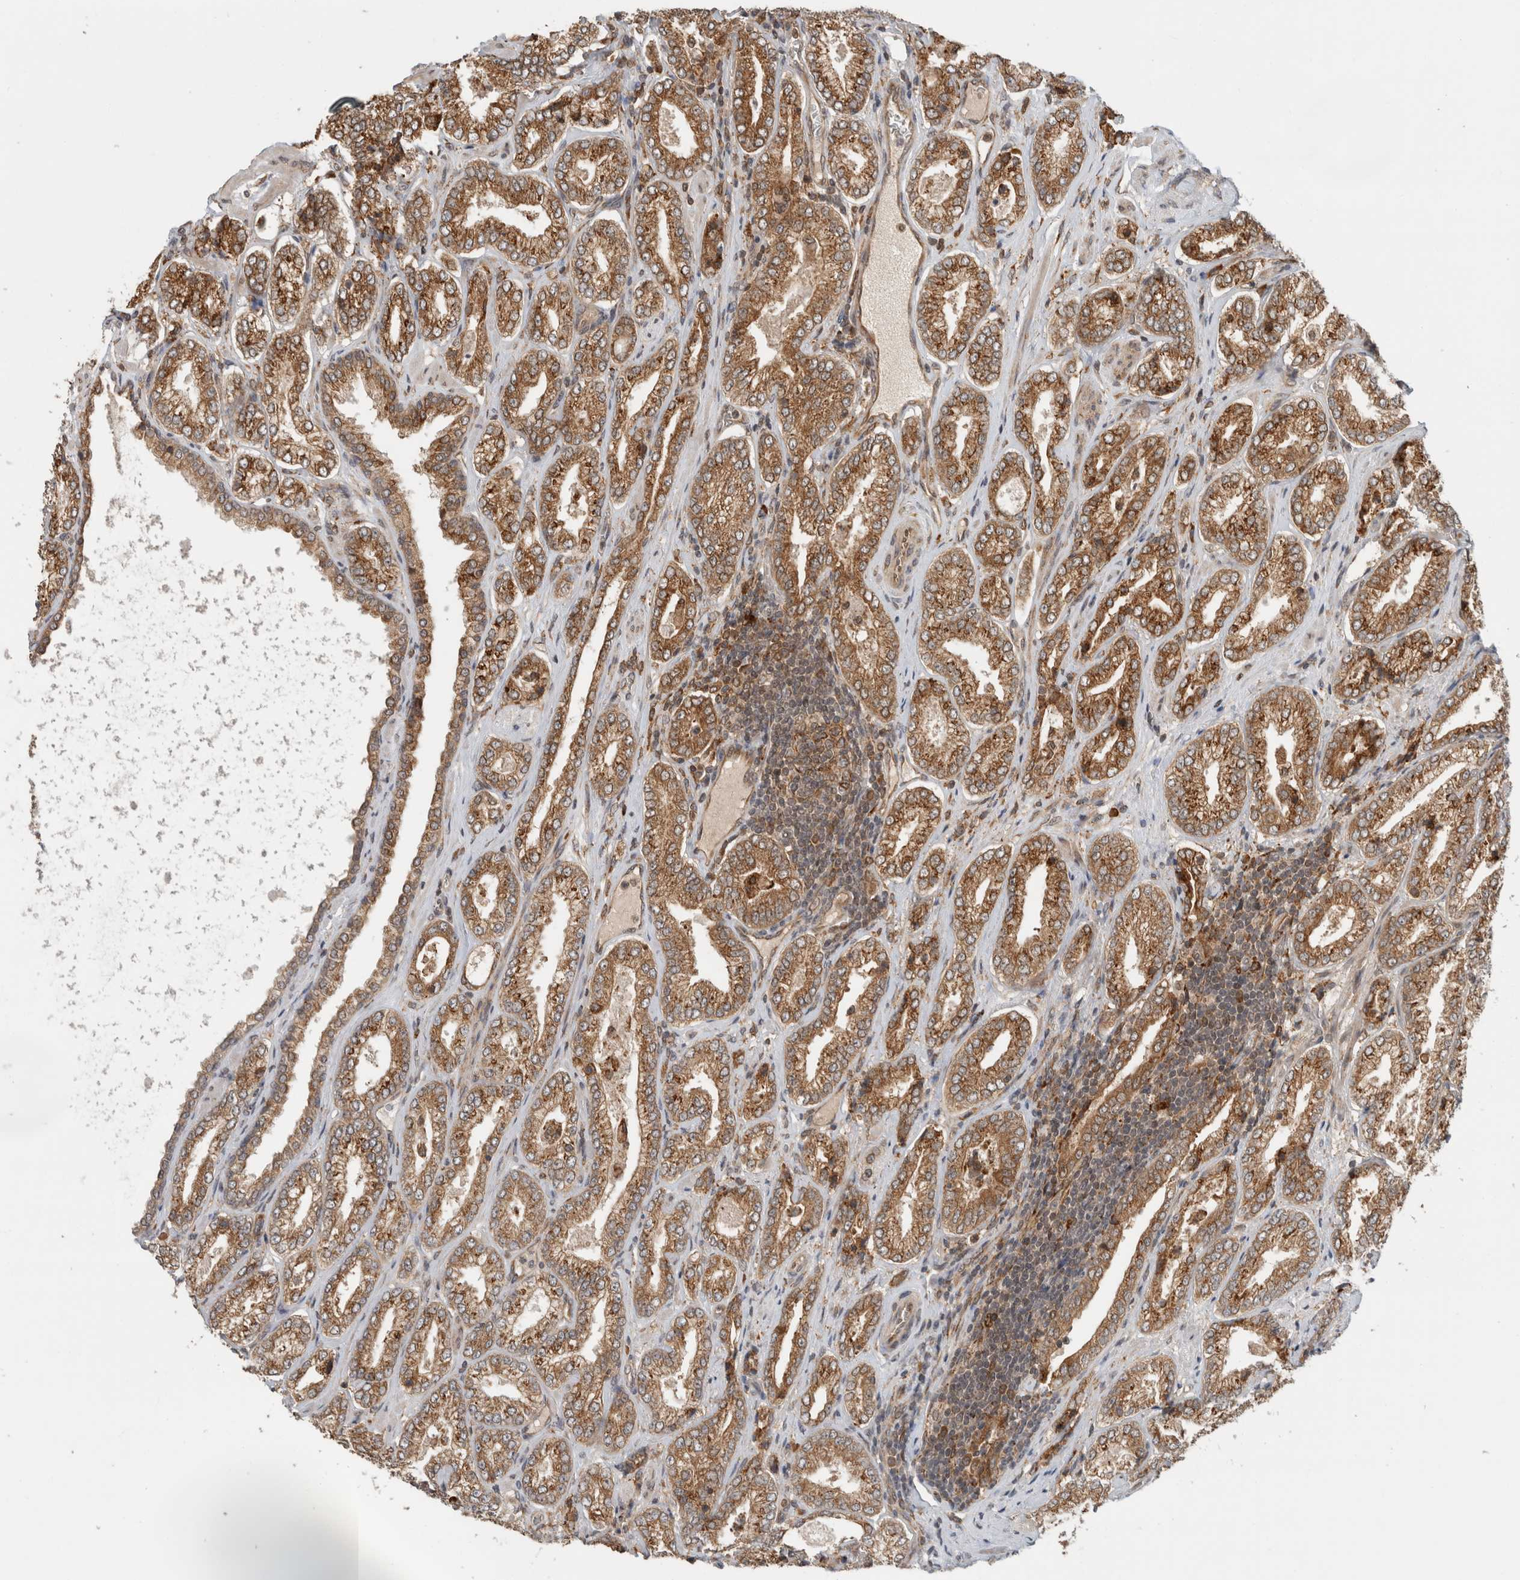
{"staining": {"intensity": "moderate", "quantity": ">75%", "location": "cytoplasmic/membranous"}, "tissue": "prostate cancer", "cell_type": "Tumor cells", "image_type": "cancer", "snomed": [{"axis": "morphology", "description": "Adenocarcinoma, Low grade"}, {"axis": "topography", "description": "Prostate"}], "caption": "An image of human prostate adenocarcinoma (low-grade) stained for a protein shows moderate cytoplasmic/membranous brown staining in tumor cells.", "gene": "MS4A7", "patient": {"sex": "male", "age": 62}}